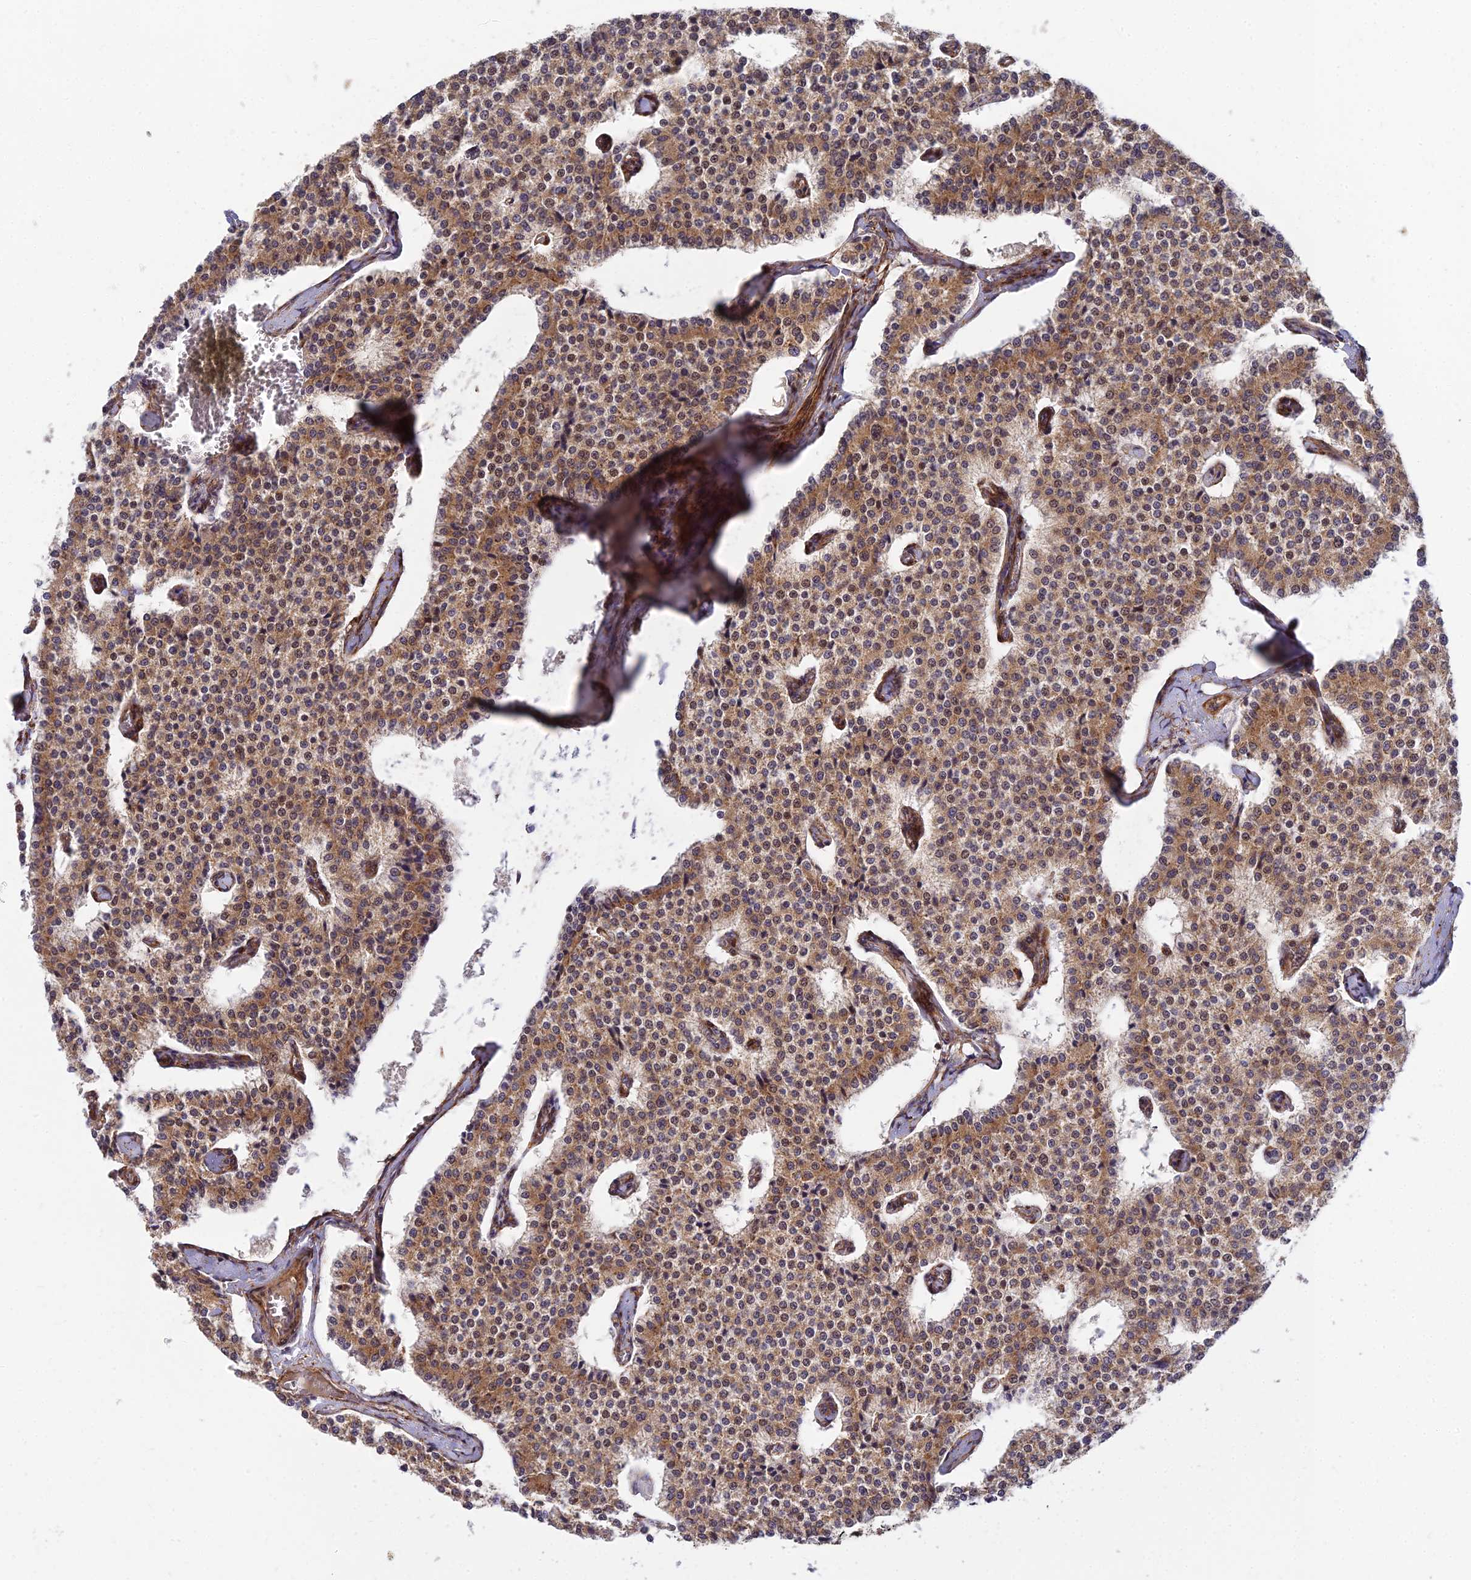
{"staining": {"intensity": "moderate", "quantity": ">75%", "location": "cytoplasmic/membranous"}, "tissue": "carcinoid", "cell_type": "Tumor cells", "image_type": "cancer", "snomed": [{"axis": "morphology", "description": "Carcinoid, malignant, NOS"}, {"axis": "topography", "description": "Colon"}], "caption": "Carcinoid stained with DAB immunohistochemistry (IHC) exhibits medium levels of moderate cytoplasmic/membranous positivity in about >75% of tumor cells.", "gene": "ARL8B", "patient": {"sex": "female", "age": 52}}